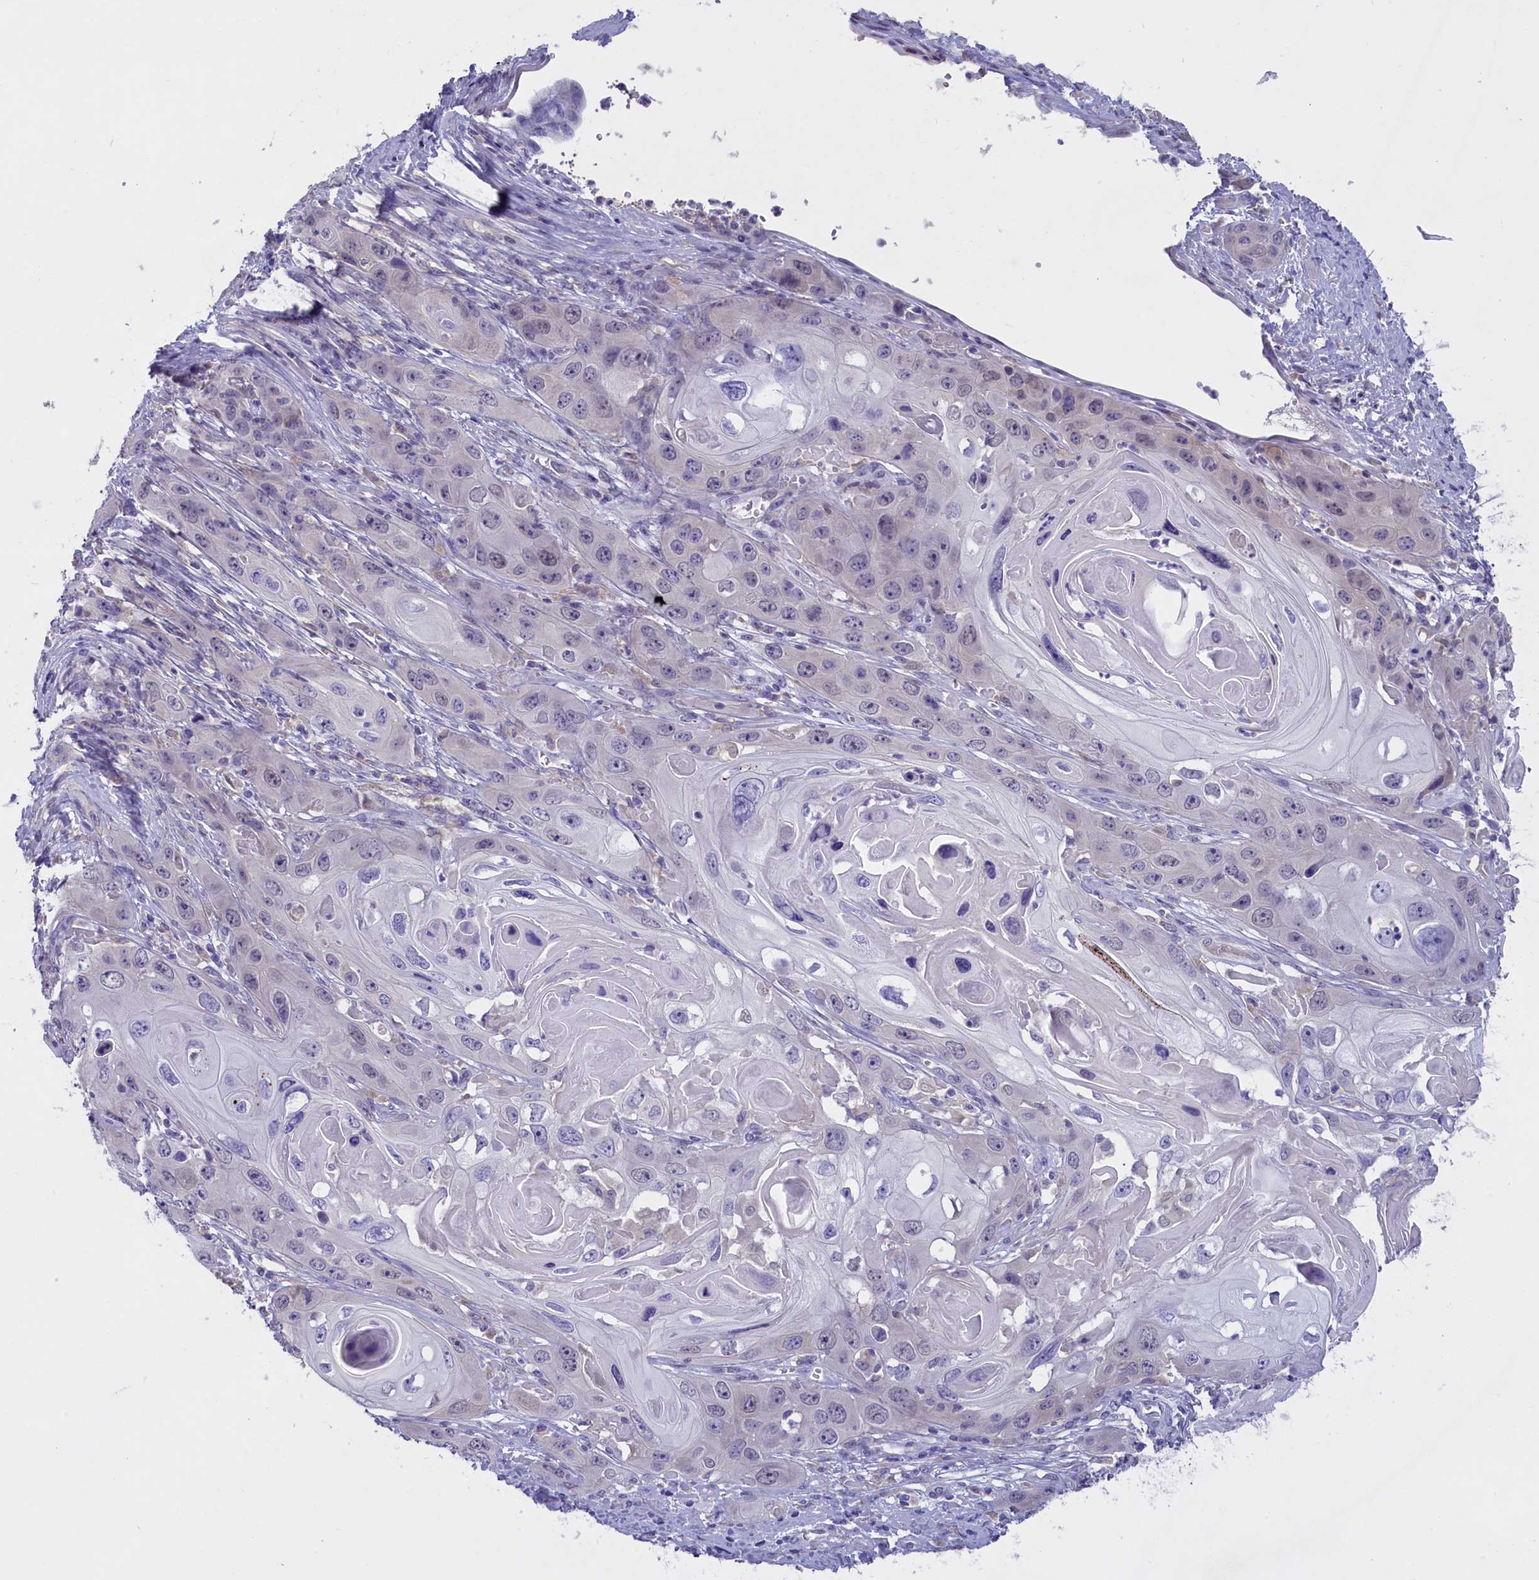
{"staining": {"intensity": "negative", "quantity": "none", "location": "none"}, "tissue": "skin cancer", "cell_type": "Tumor cells", "image_type": "cancer", "snomed": [{"axis": "morphology", "description": "Squamous cell carcinoma, NOS"}, {"axis": "topography", "description": "Skin"}], "caption": "There is no significant positivity in tumor cells of skin cancer.", "gene": "ENPP6", "patient": {"sex": "male", "age": 55}}